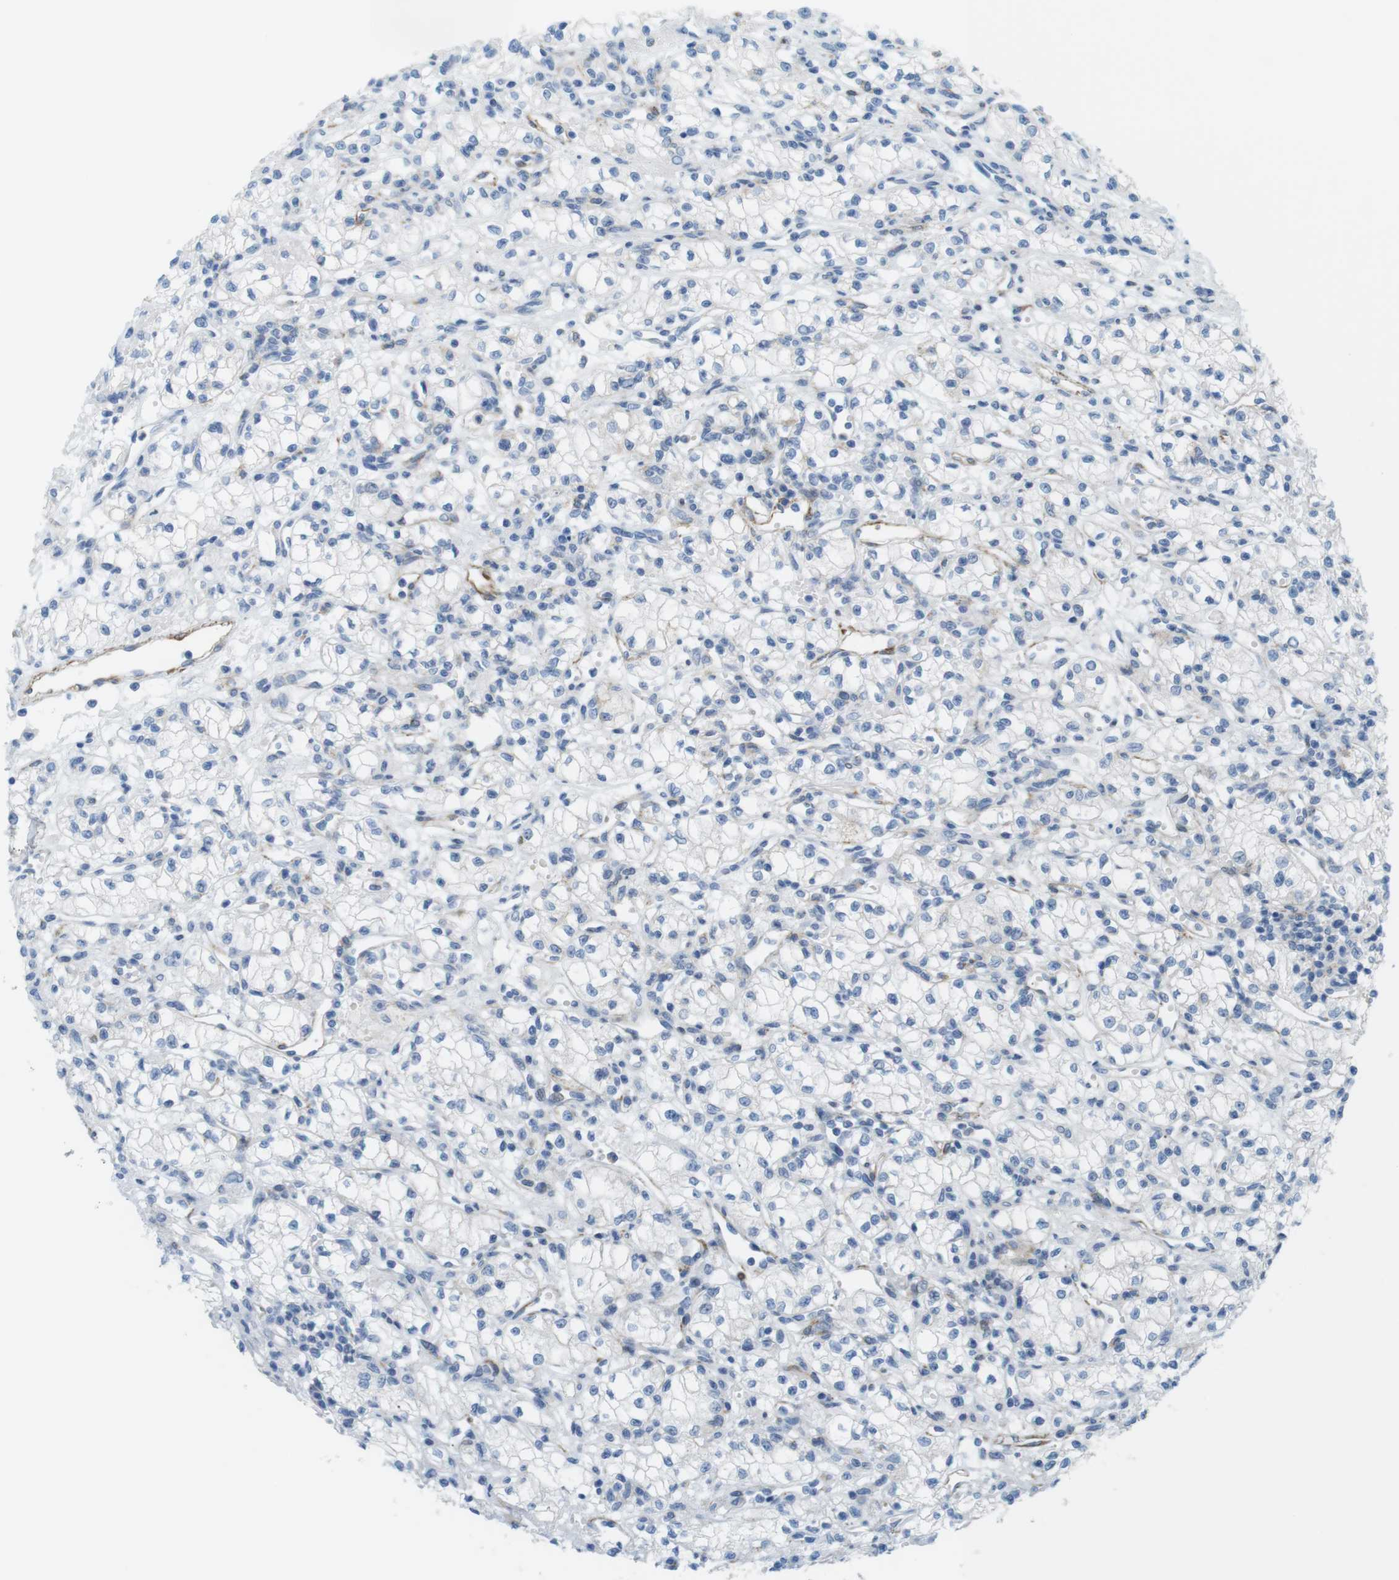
{"staining": {"intensity": "negative", "quantity": "none", "location": "none"}, "tissue": "renal cancer", "cell_type": "Tumor cells", "image_type": "cancer", "snomed": [{"axis": "morphology", "description": "Normal tissue, NOS"}, {"axis": "morphology", "description": "Adenocarcinoma, NOS"}, {"axis": "topography", "description": "Kidney"}], "caption": "Renal adenocarcinoma stained for a protein using IHC shows no staining tumor cells.", "gene": "MYH9", "patient": {"sex": "male", "age": 59}}